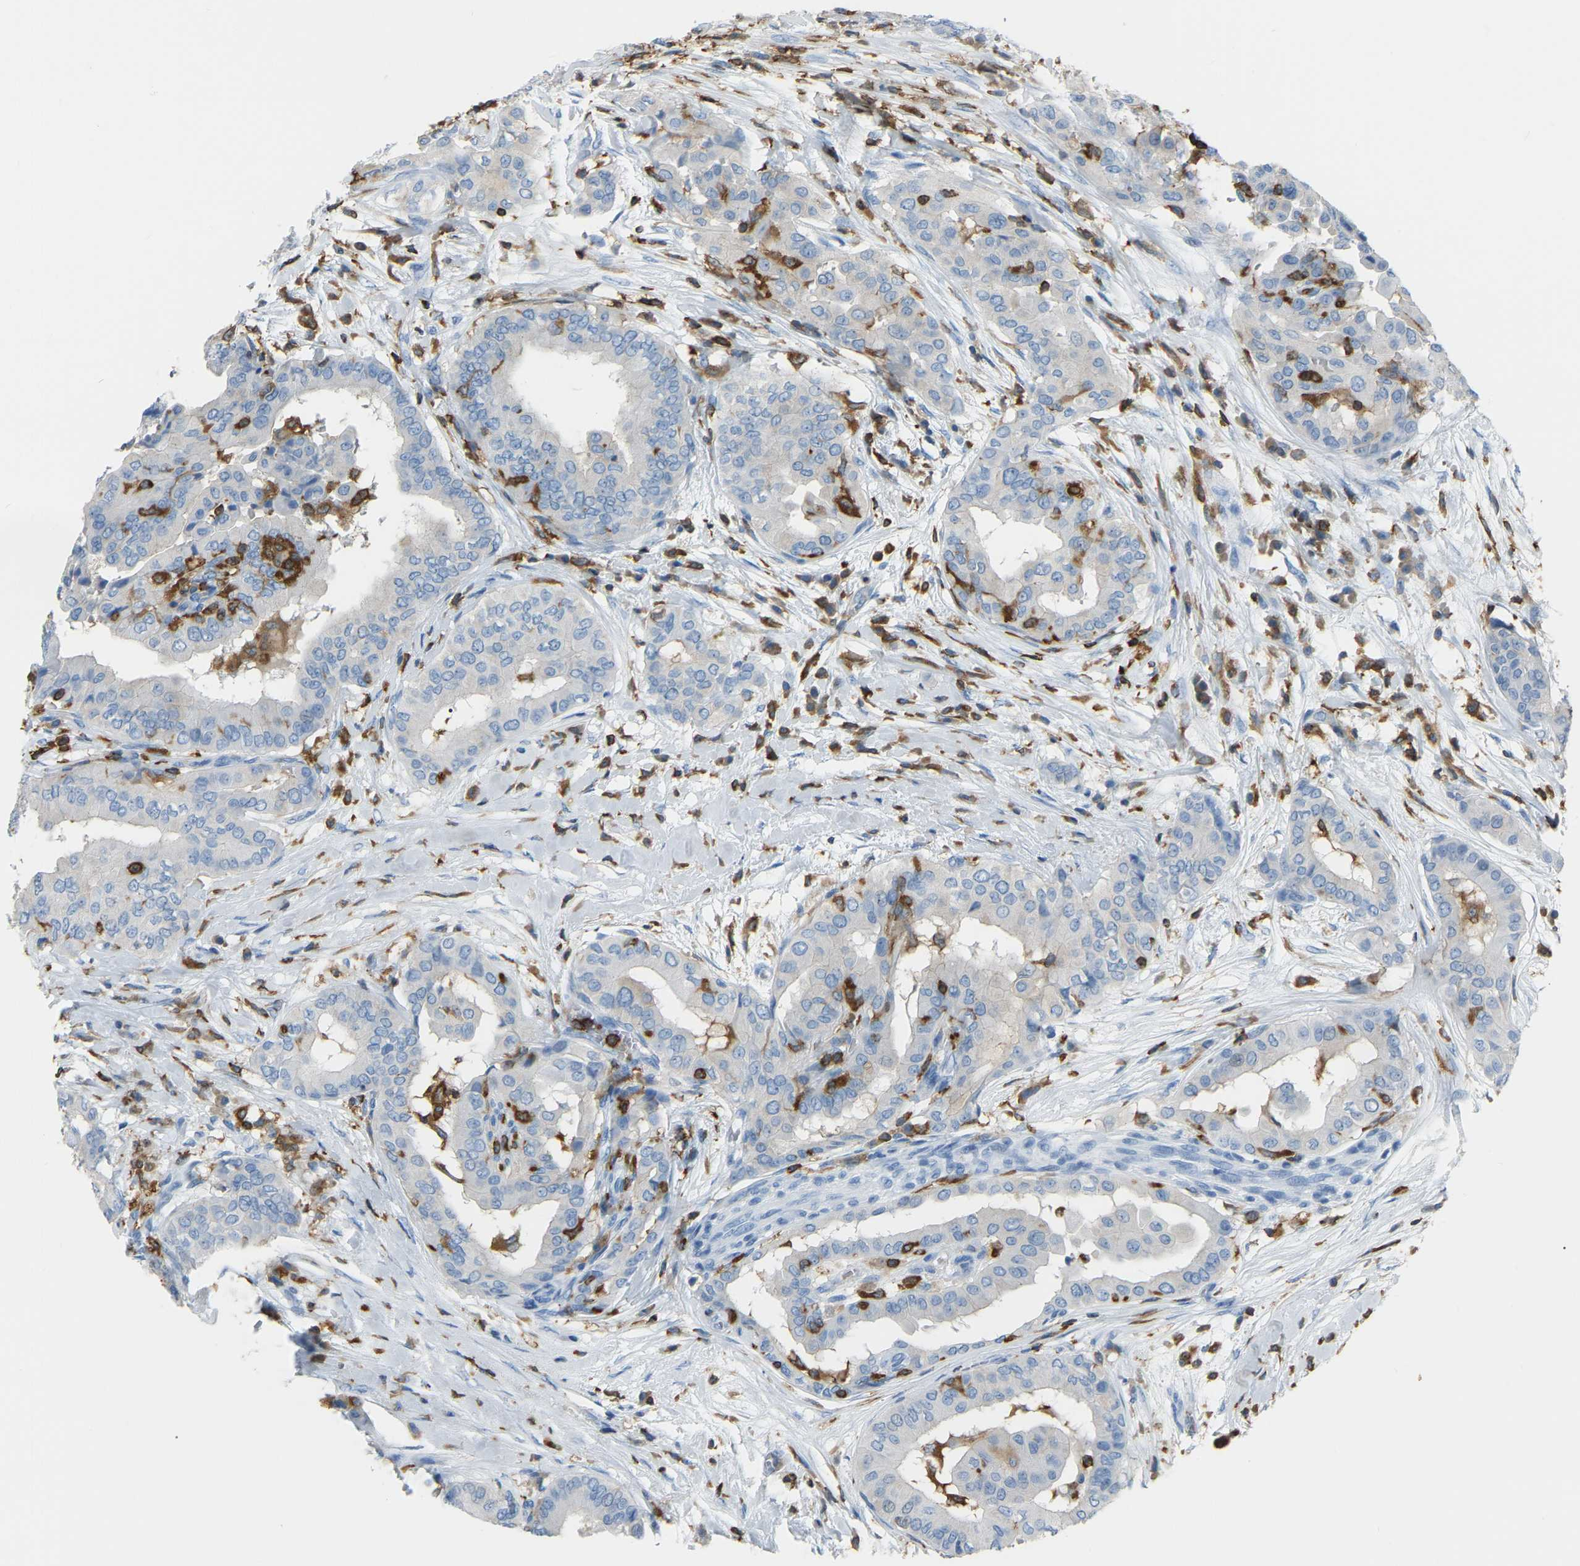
{"staining": {"intensity": "negative", "quantity": "none", "location": "none"}, "tissue": "thyroid cancer", "cell_type": "Tumor cells", "image_type": "cancer", "snomed": [{"axis": "morphology", "description": "Papillary adenocarcinoma, NOS"}, {"axis": "topography", "description": "Thyroid gland"}], "caption": "An image of human thyroid papillary adenocarcinoma is negative for staining in tumor cells.", "gene": "ARHGAP45", "patient": {"sex": "male", "age": 33}}